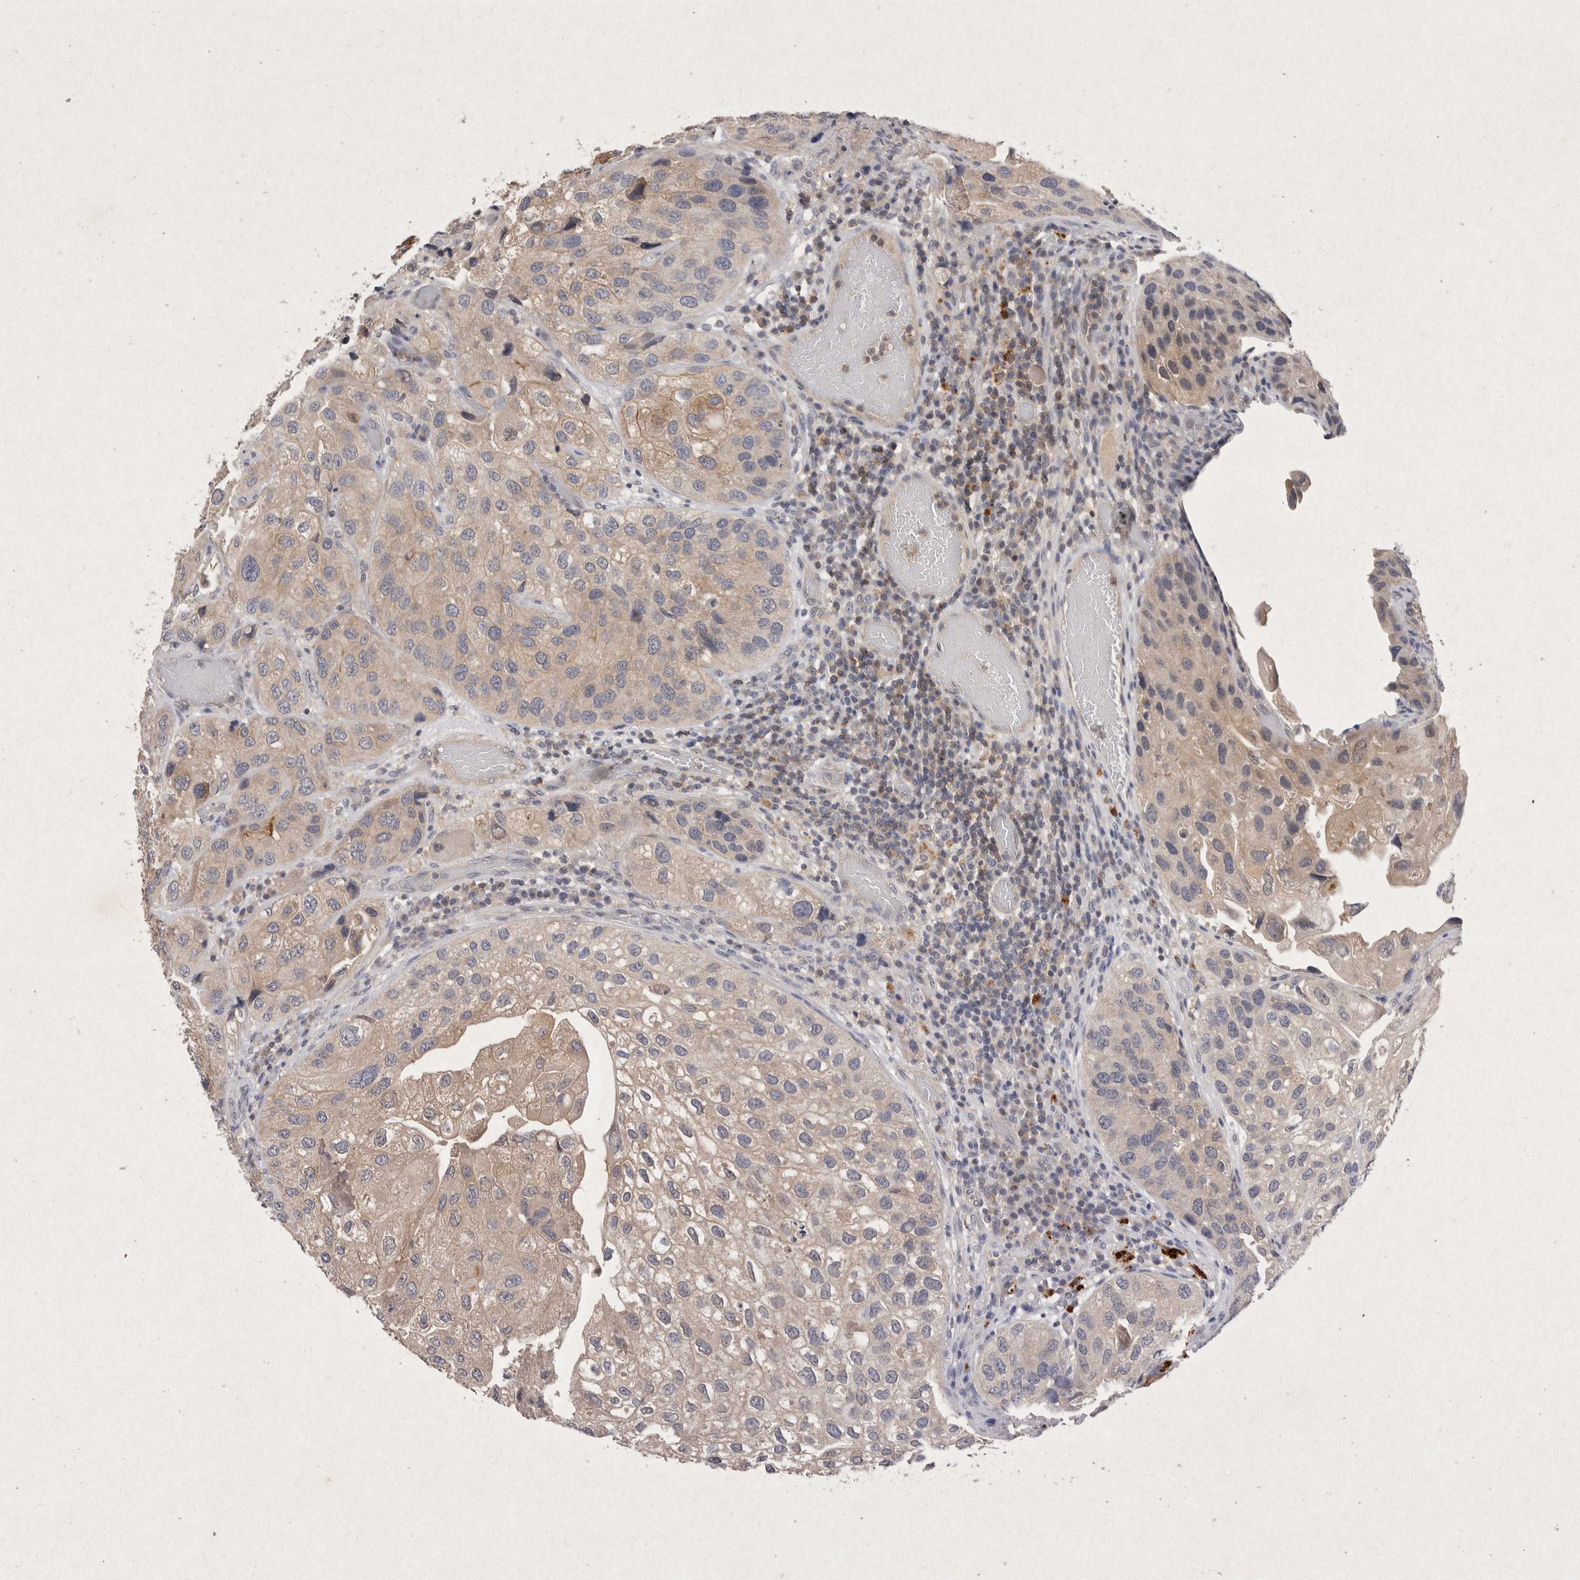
{"staining": {"intensity": "strong", "quantity": "<25%", "location": "cytoplasmic/membranous"}, "tissue": "urothelial cancer", "cell_type": "Tumor cells", "image_type": "cancer", "snomed": [{"axis": "morphology", "description": "Urothelial carcinoma, High grade"}, {"axis": "topography", "description": "Urinary bladder"}], "caption": "Immunohistochemical staining of high-grade urothelial carcinoma reveals strong cytoplasmic/membranous protein expression in approximately <25% of tumor cells. The protein is stained brown, and the nuclei are stained in blue (DAB (3,3'-diaminobenzidine) IHC with brightfield microscopy, high magnification).", "gene": "RASSF3", "patient": {"sex": "female", "age": 64}}